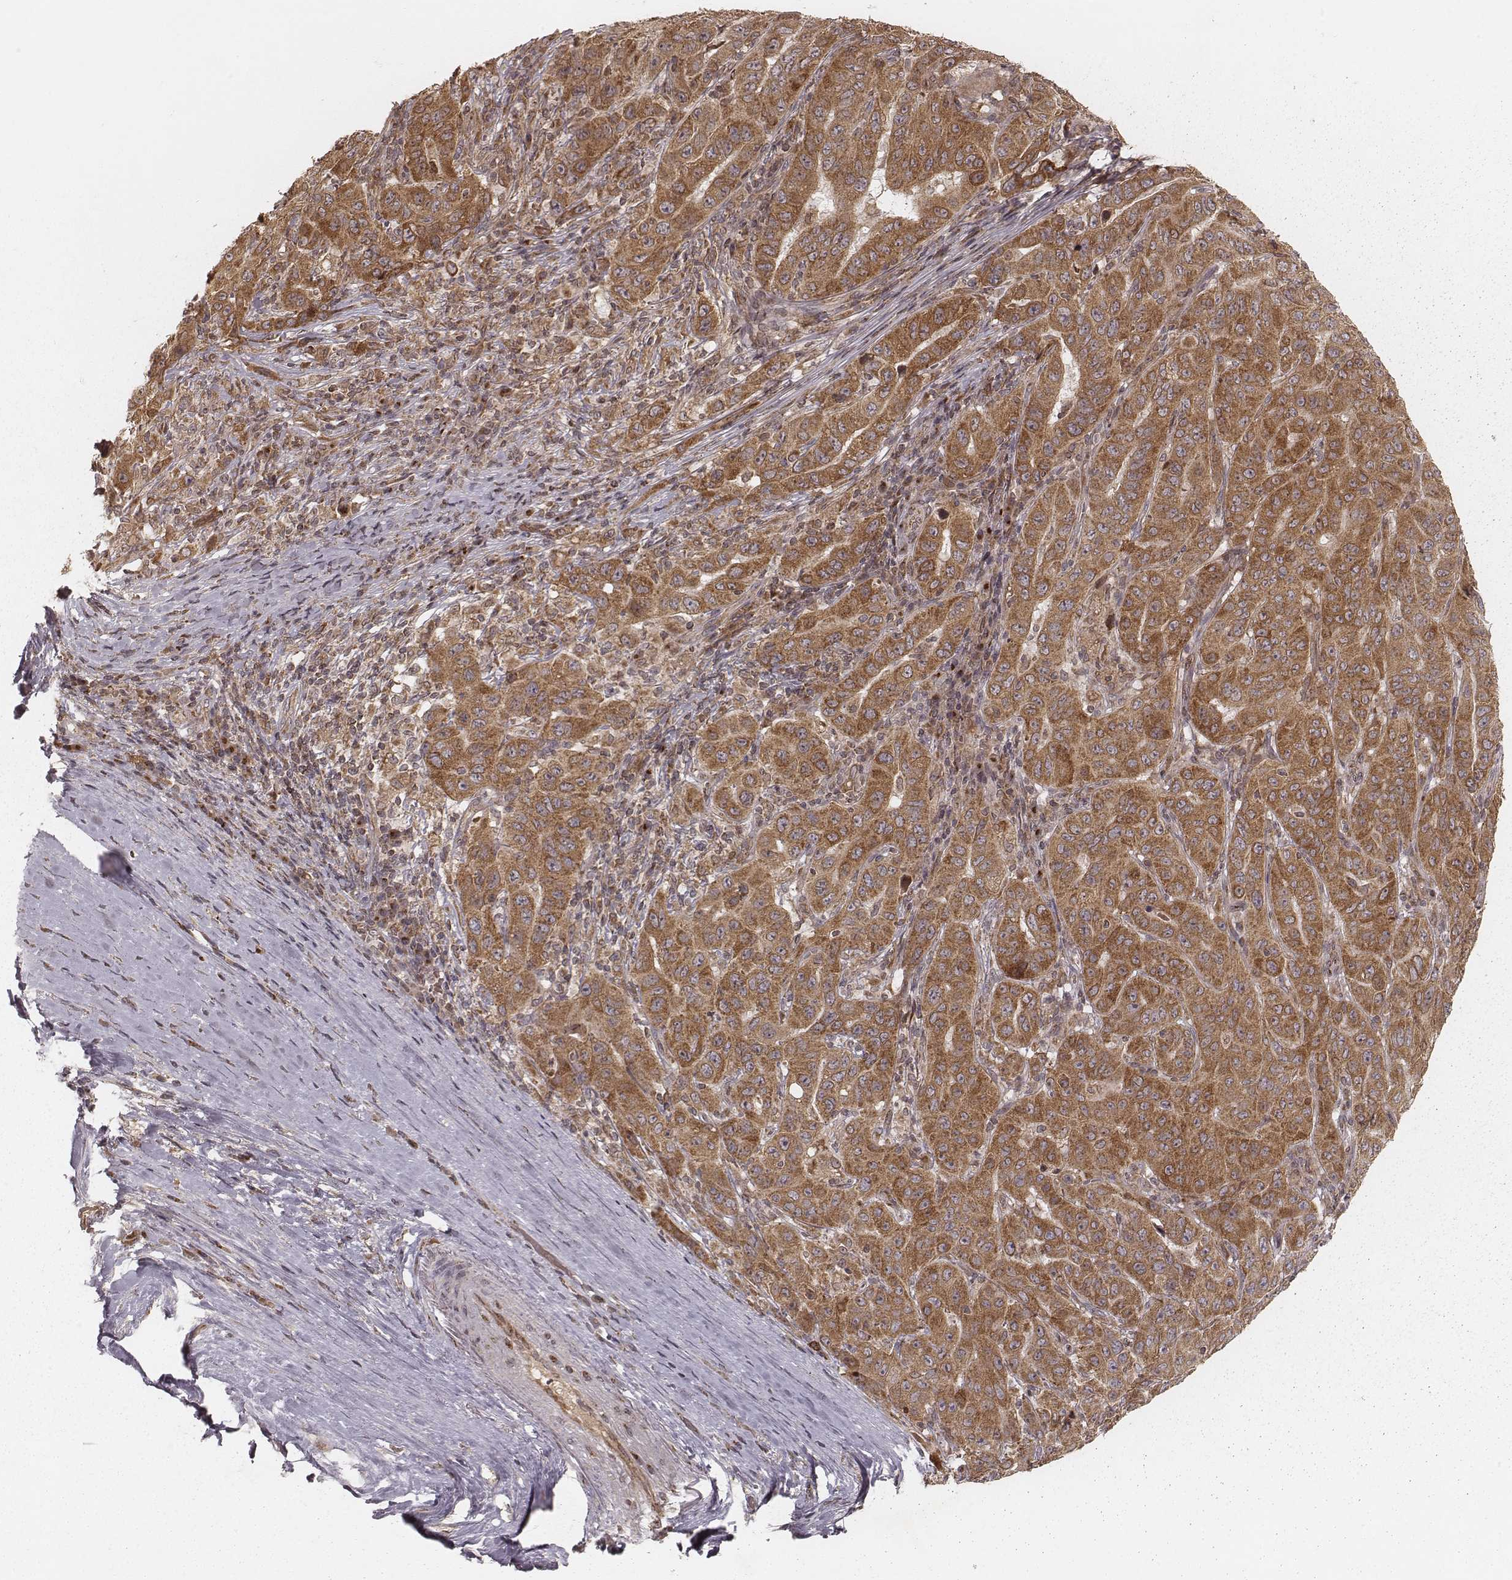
{"staining": {"intensity": "strong", "quantity": ">75%", "location": "cytoplasmic/membranous"}, "tissue": "pancreatic cancer", "cell_type": "Tumor cells", "image_type": "cancer", "snomed": [{"axis": "morphology", "description": "Adenocarcinoma, NOS"}, {"axis": "topography", "description": "Pancreas"}], "caption": "Strong cytoplasmic/membranous staining is appreciated in about >75% of tumor cells in adenocarcinoma (pancreatic).", "gene": "MYO19", "patient": {"sex": "male", "age": 63}}